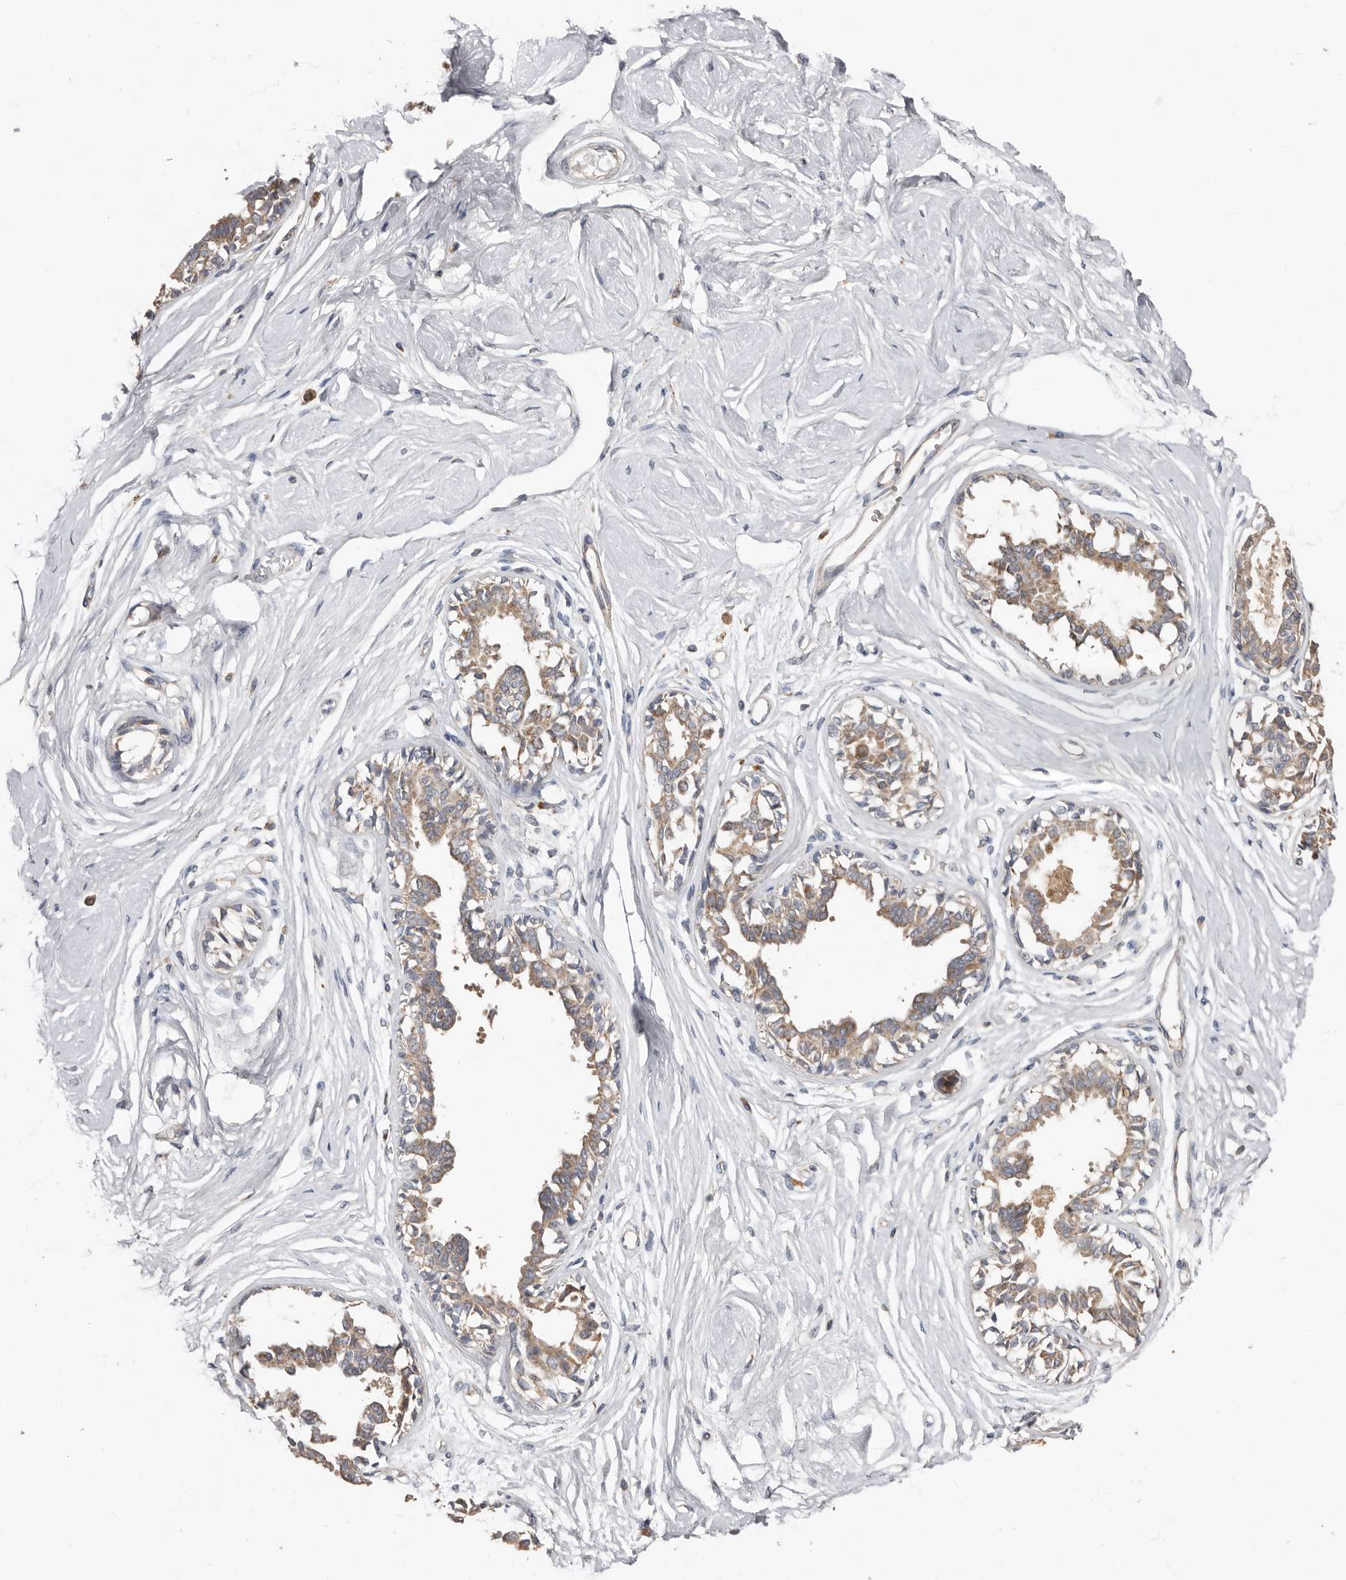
{"staining": {"intensity": "negative", "quantity": "none", "location": "none"}, "tissue": "breast", "cell_type": "Adipocytes", "image_type": "normal", "snomed": [{"axis": "morphology", "description": "Normal tissue, NOS"}, {"axis": "topography", "description": "Breast"}], "caption": "Adipocytes show no significant protein staining in benign breast. (DAB (3,3'-diaminobenzidine) immunohistochemistry visualized using brightfield microscopy, high magnification).", "gene": "KIF26B", "patient": {"sex": "female", "age": 45}}